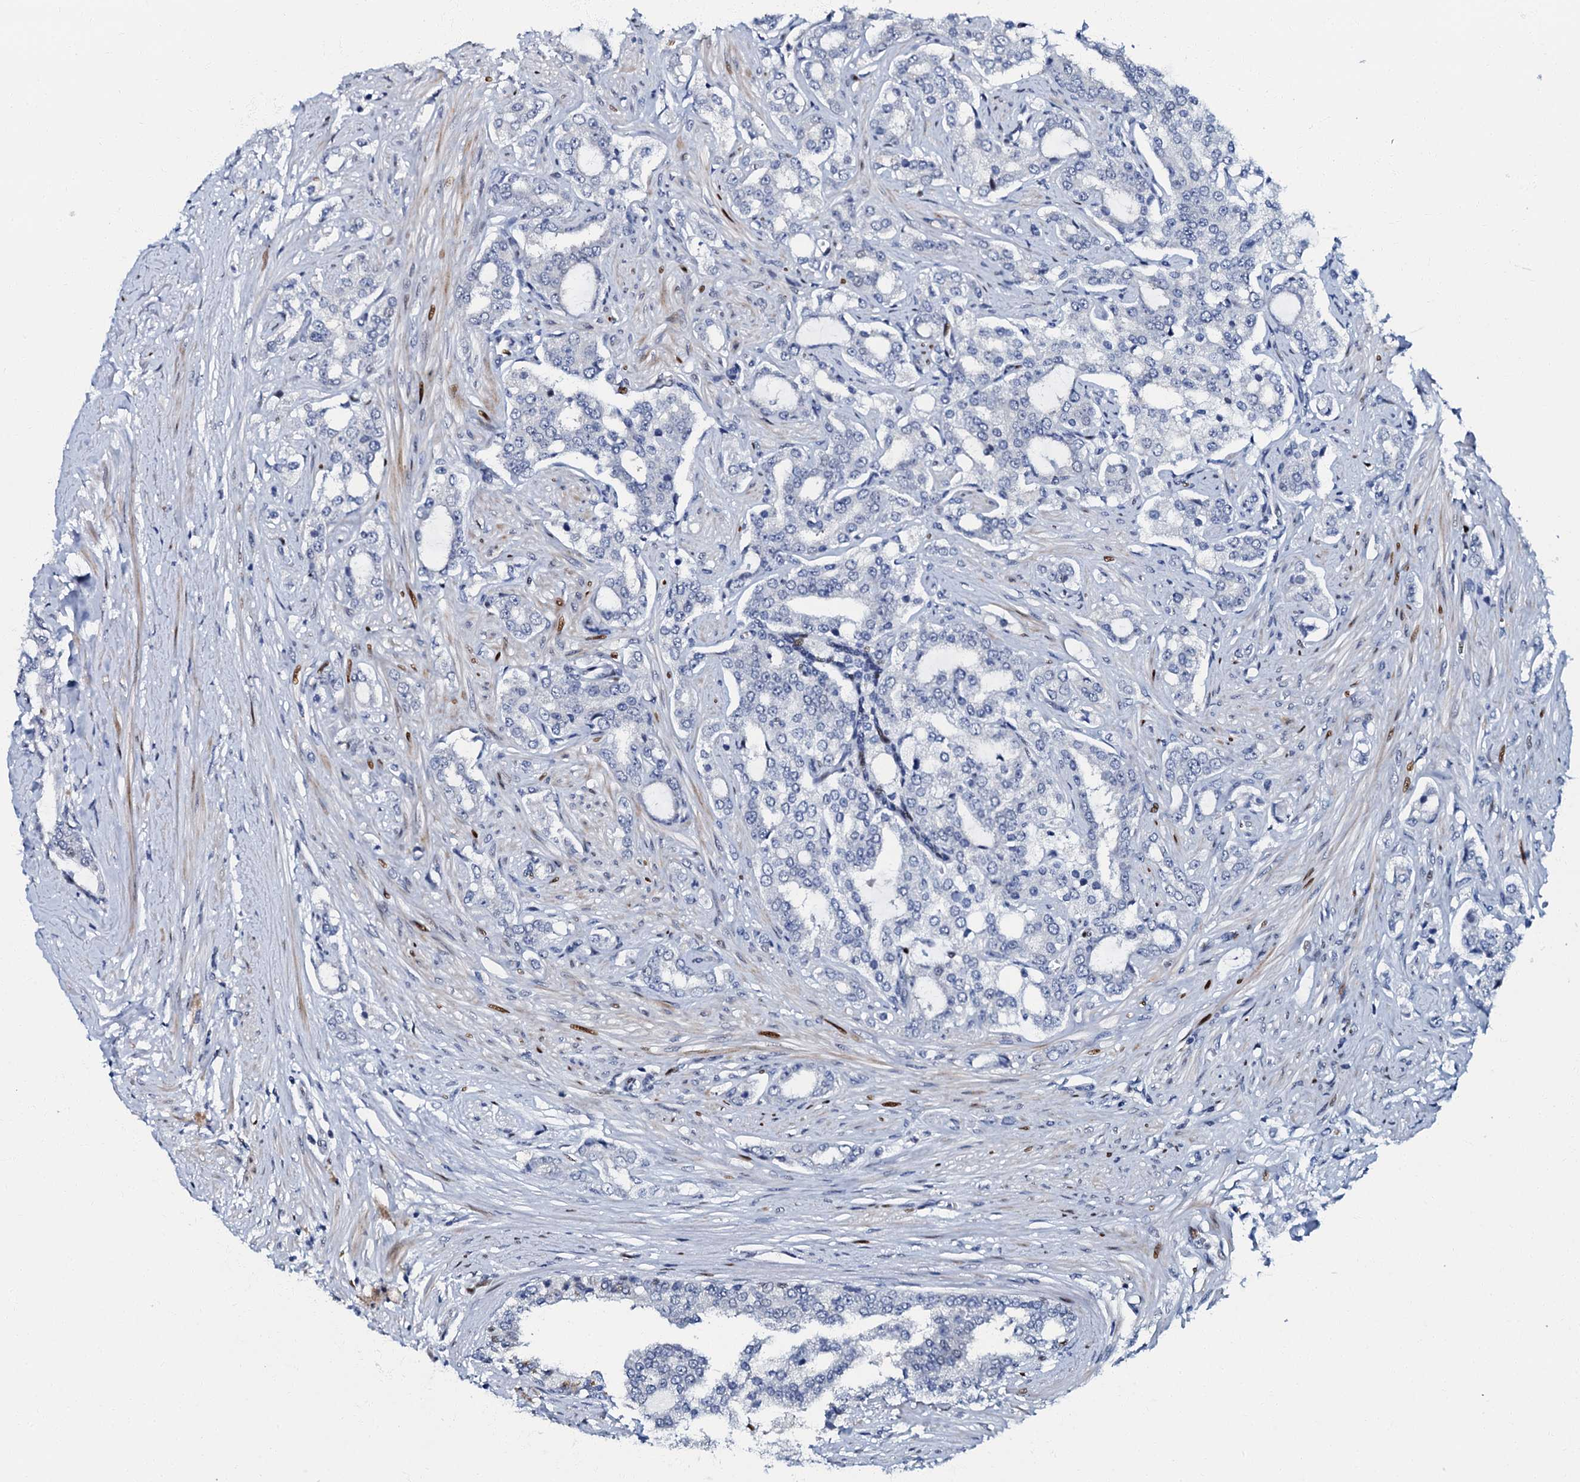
{"staining": {"intensity": "negative", "quantity": "none", "location": "none"}, "tissue": "prostate cancer", "cell_type": "Tumor cells", "image_type": "cancer", "snomed": [{"axis": "morphology", "description": "Adenocarcinoma, High grade"}, {"axis": "topography", "description": "Prostate"}], "caption": "IHC image of neoplastic tissue: human high-grade adenocarcinoma (prostate) stained with DAB shows no significant protein staining in tumor cells.", "gene": "MFSD5", "patient": {"sex": "male", "age": 64}}